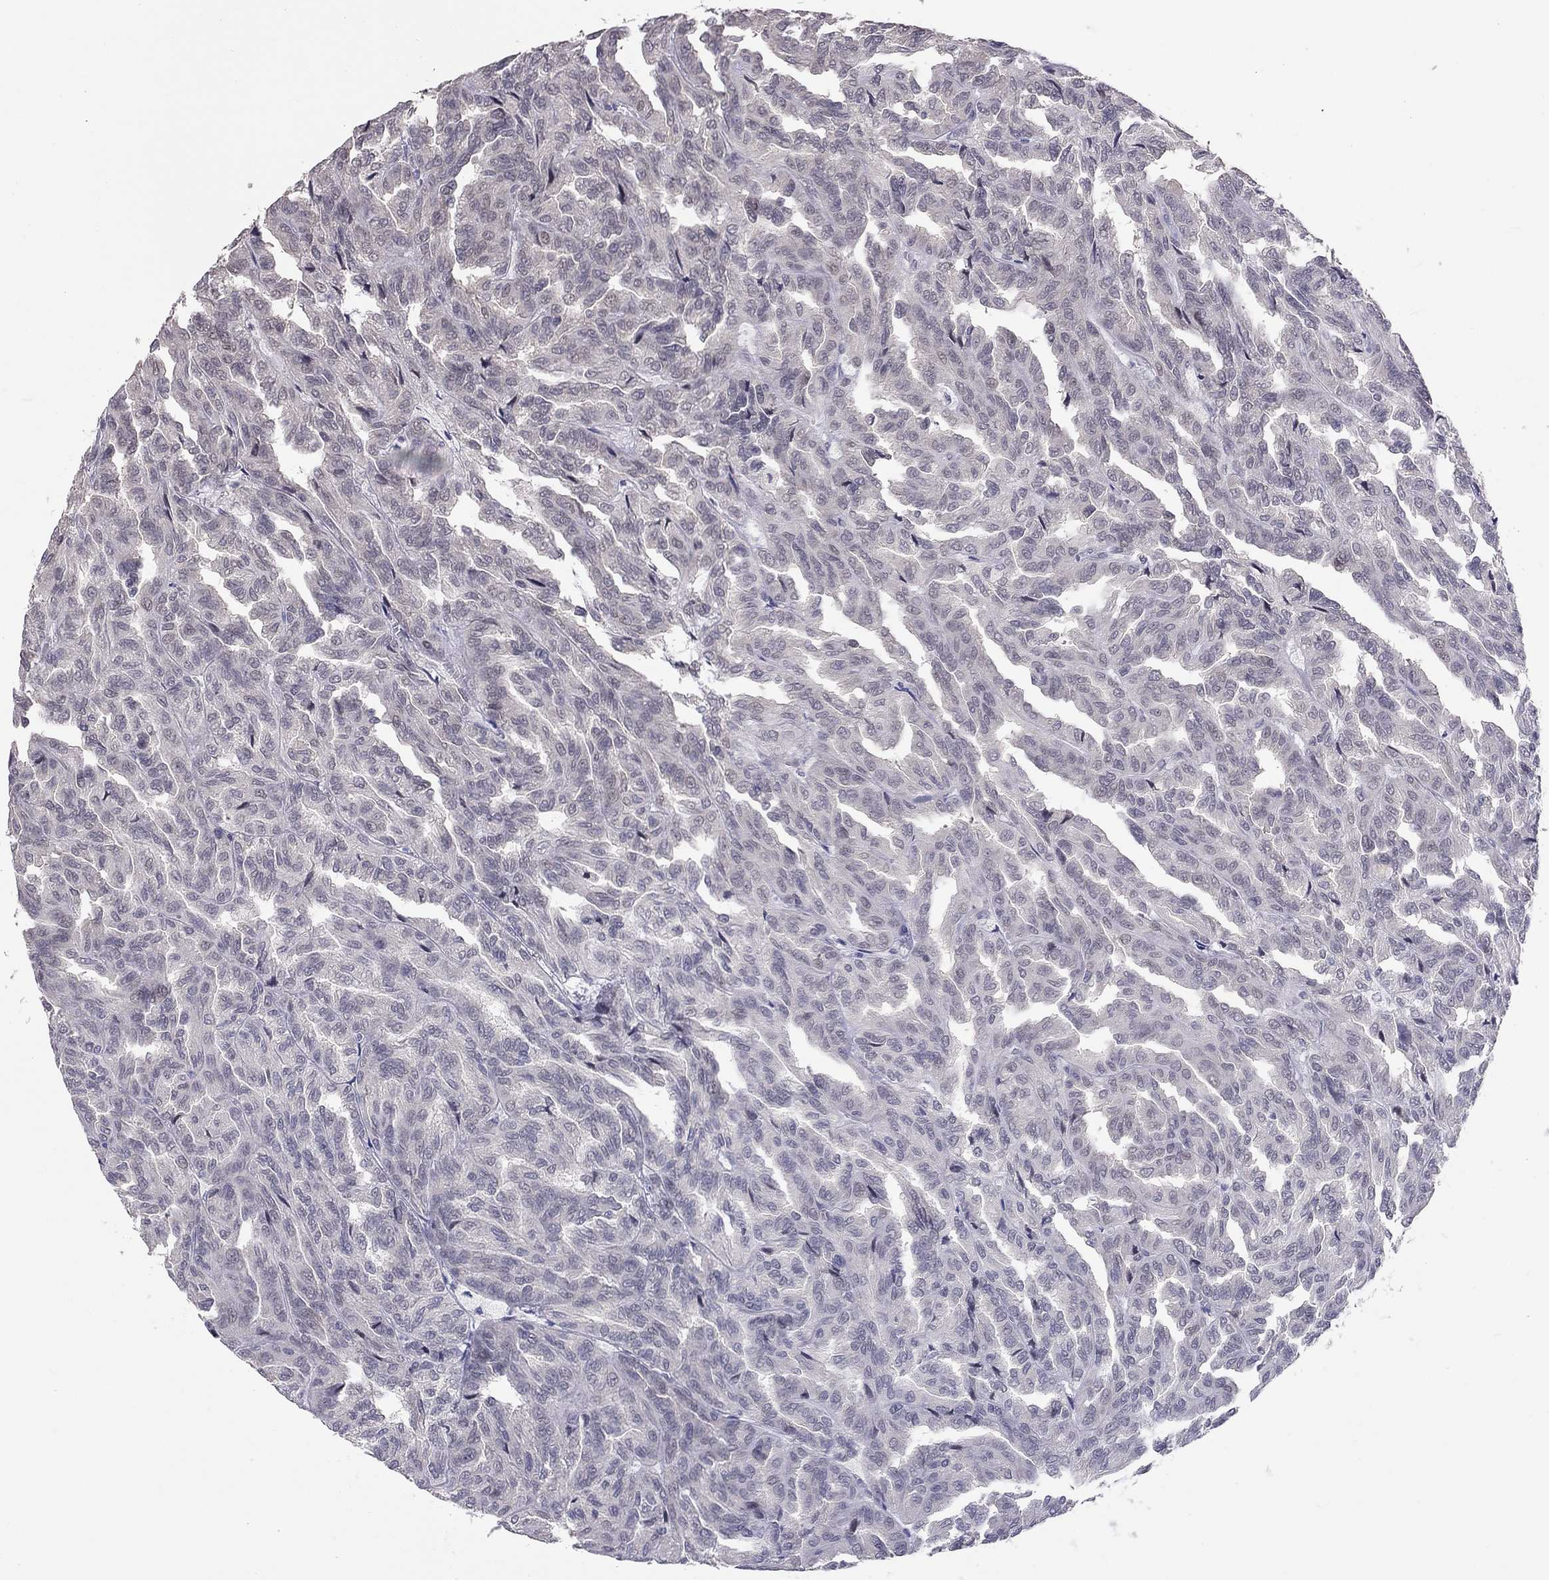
{"staining": {"intensity": "negative", "quantity": "none", "location": "none"}, "tissue": "renal cancer", "cell_type": "Tumor cells", "image_type": "cancer", "snomed": [{"axis": "morphology", "description": "Adenocarcinoma, NOS"}, {"axis": "topography", "description": "Kidney"}], "caption": "Tumor cells show no significant protein expression in renal cancer (adenocarcinoma). (Brightfield microscopy of DAB immunohistochemistry (IHC) at high magnification).", "gene": "HSF2BP", "patient": {"sex": "male", "age": 79}}